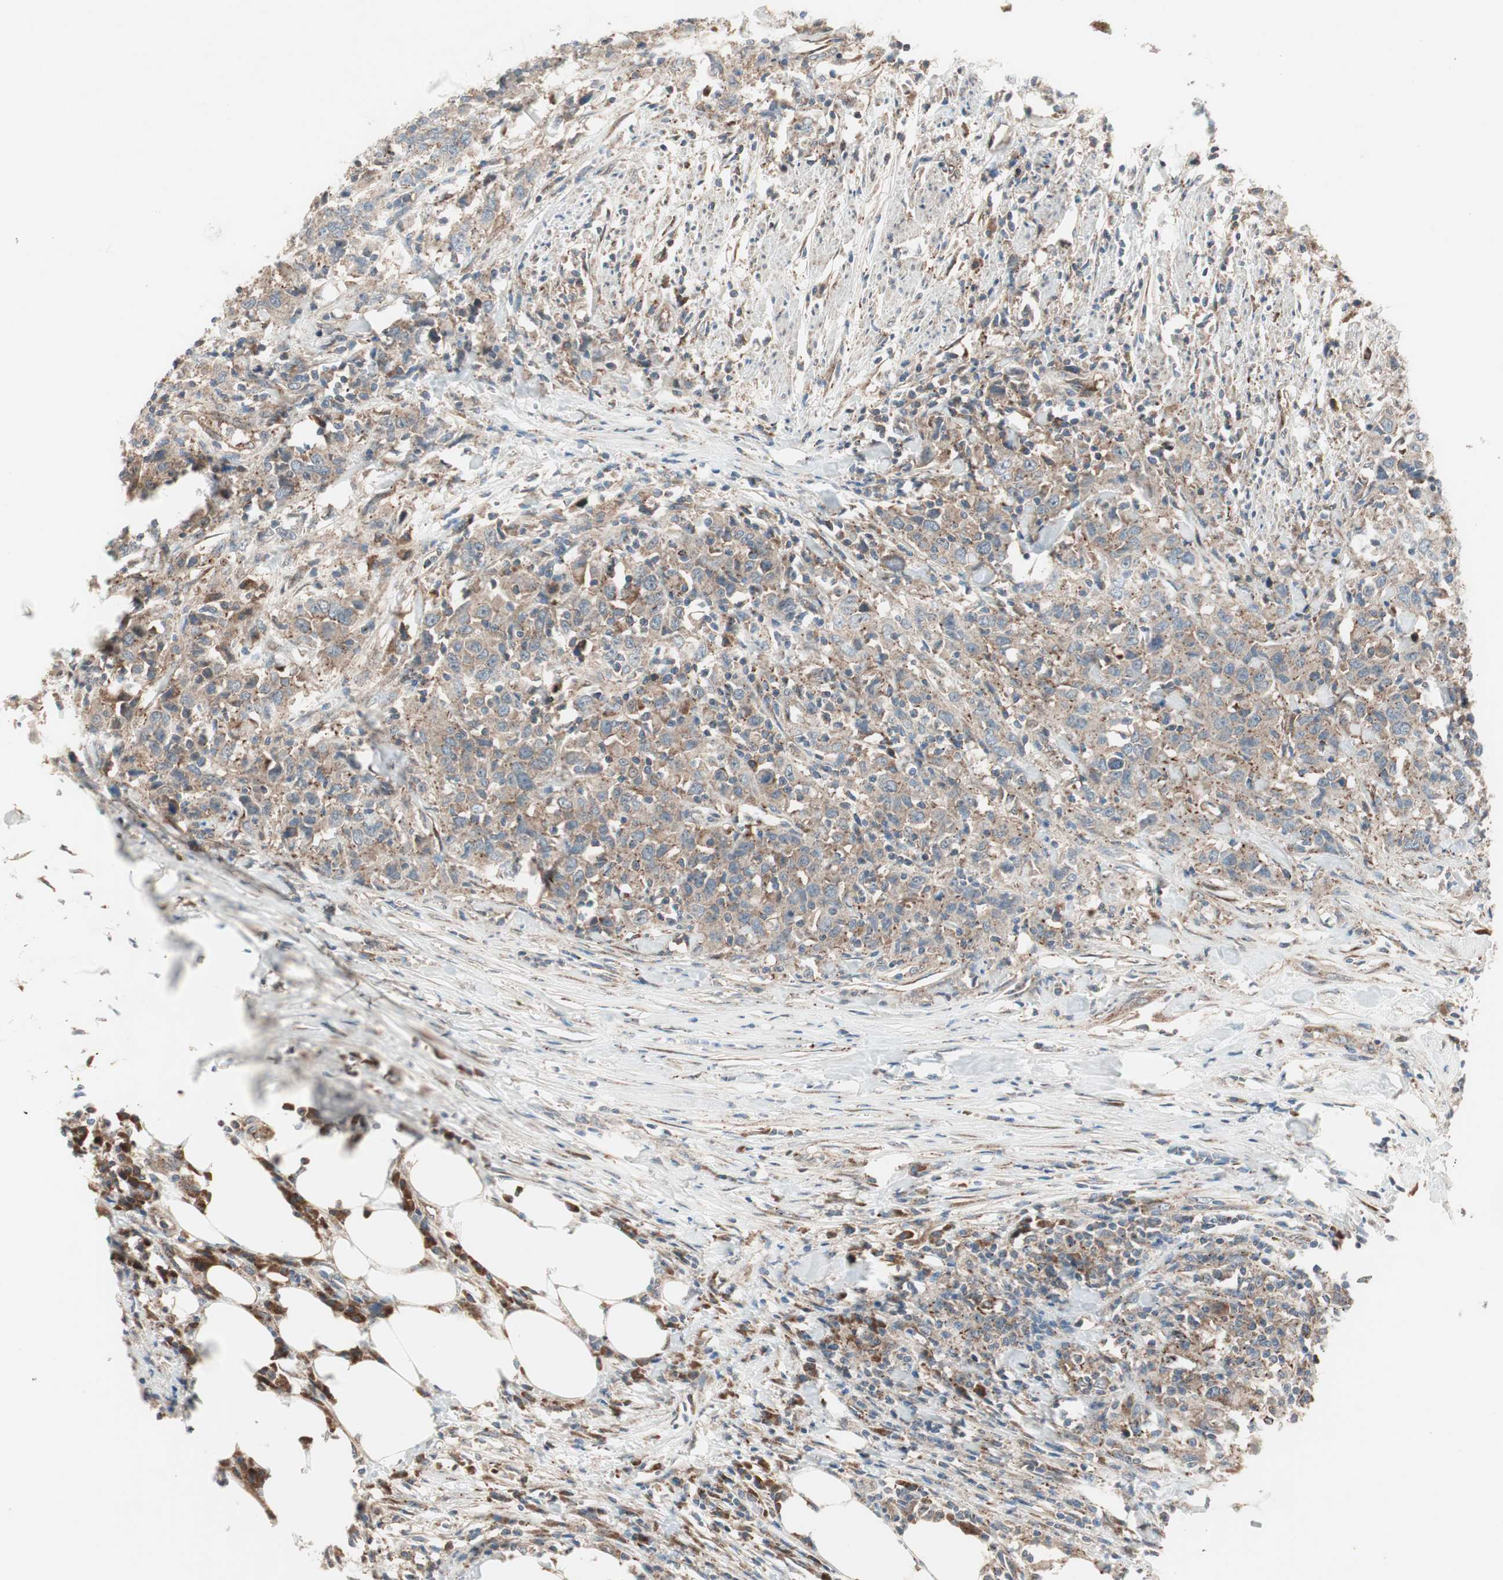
{"staining": {"intensity": "moderate", "quantity": ">75%", "location": "cytoplasmic/membranous"}, "tissue": "urothelial cancer", "cell_type": "Tumor cells", "image_type": "cancer", "snomed": [{"axis": "morphology", "description": "Urothelial carcinoma, High grade"}, {"axis": "topography", "description": "Urinary bladder"}], "caption": "Protein staining exhibits moderate cytoplasmic/membranous positivity in about >75% of tumor cells in high-grade urothelial carcinoma.", "gene": "CCL14", "patient": {"sex": "male", "age": 61}}